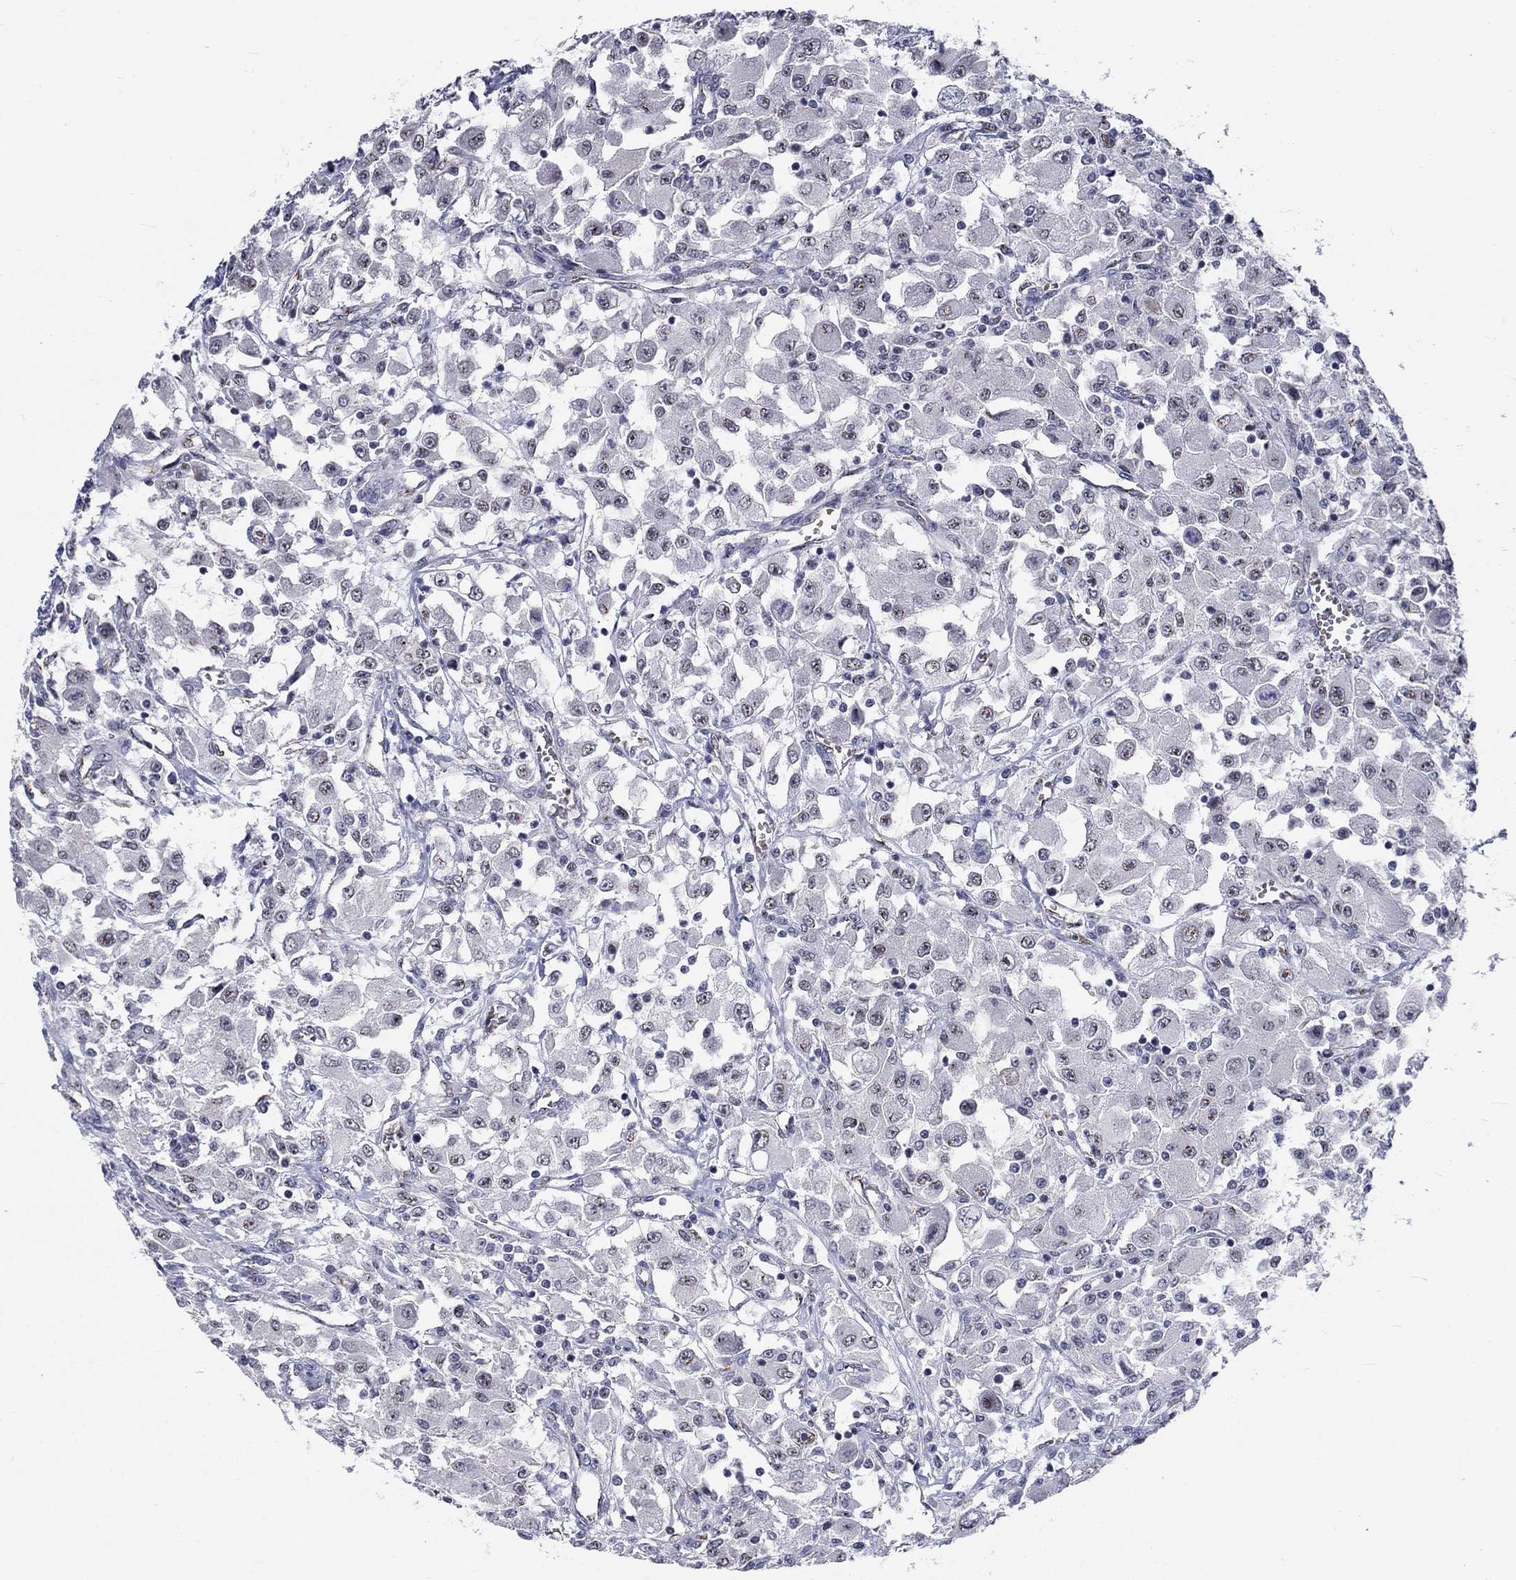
{"staining": {"intensity": "negative", "quantity": "none", "location": "none"}, "tissue": "renal cancer", "cell_type": "Tumor cells", "image_type": "cancer", "snomed": [{"axis": "morphology", "description": "Adenocarcinoma, NOS"}, {"axis": "topography", "description": "Kidney"}], "caption": "Immunohistochemical staining of human renal cancer demonstrates no significant positivity in tumor cells. (DAB immunohistochemistry (IHC), high magnification).", "gene": "ZBED1", "patient": {"sex": "female", "age": 67}}